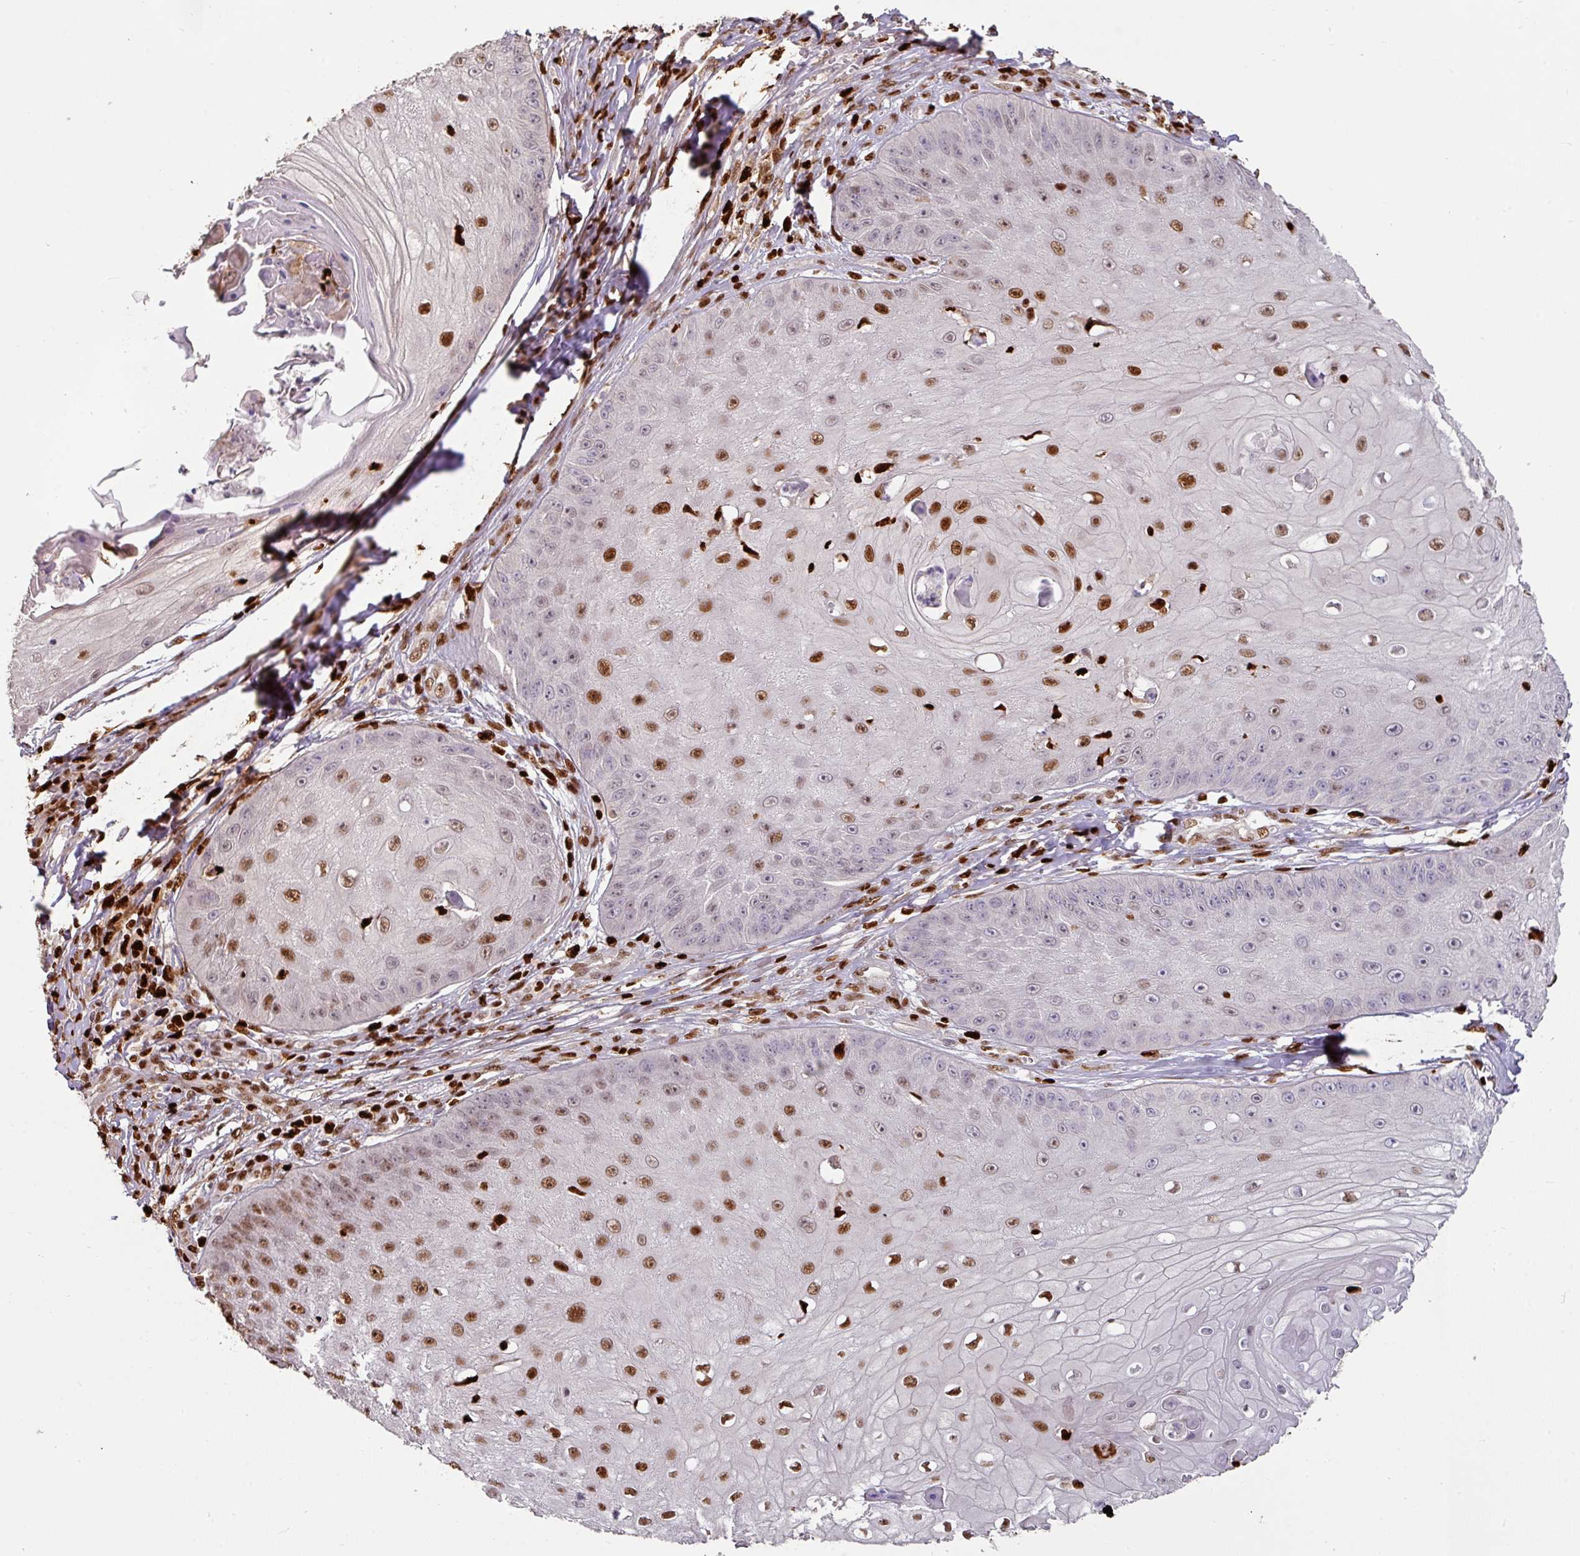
{"staining": {"intensity": "moderate", "quantity": "25%-75%", "location": "nuclear"}, "tissue": "skin cancer", "cell_type": "Tumor cells", "image_type": "cancer", "snomed": [{"axis": "morphology", "description": "Squamous cell carcinoma, NOS"}, {"axis": "topography", "description": "Skin"}], "caption": "Moderate nuclear expression is present in approximately 25%-75% of tumor cells in skin squamous cell carcinoma.", "gene": "SAMHD1", "patient": {"sex": "male", "age": 70}}